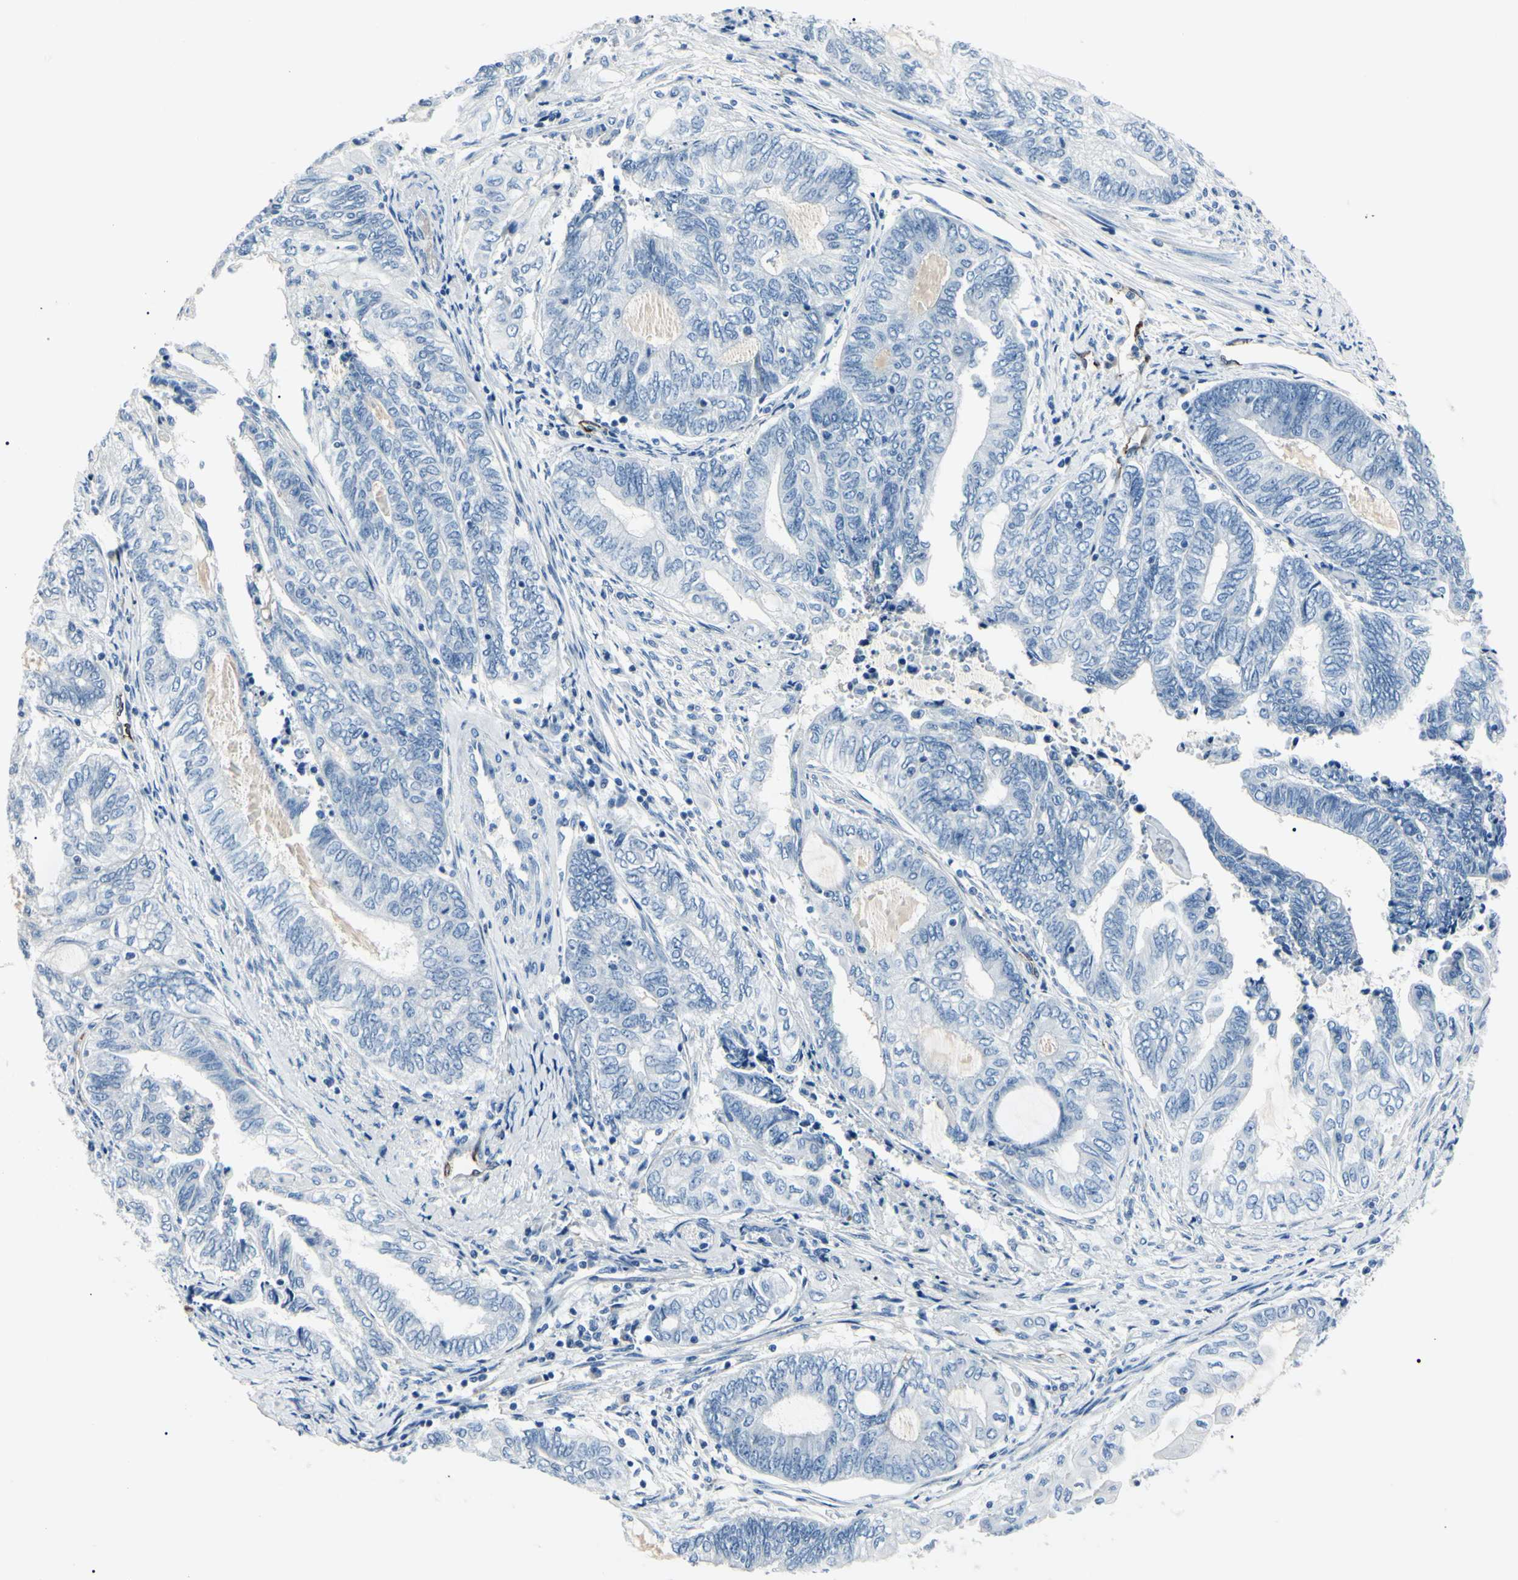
{"staining": {"intensity": "negative", "quantity": "none", "location": "none"}, "tissue": "endometrial cancer", "cell_type": "Tumor cells", "image_type": "cancer", "snomed": [{"axis": "morphology", "description": "Adenocarcinoma, NOS"}, {"axis": "topography", "description": "Uterus"}, {"axis": "topography", "description": "Endometrium"}], "caption": "DAB immunohistochemical staining of endometrial cancer (adenocarcinoma) demonstrates no significant expression in tumor cells.", "gene": "CA2", "patient": {"sex": "female", "age": 70}}